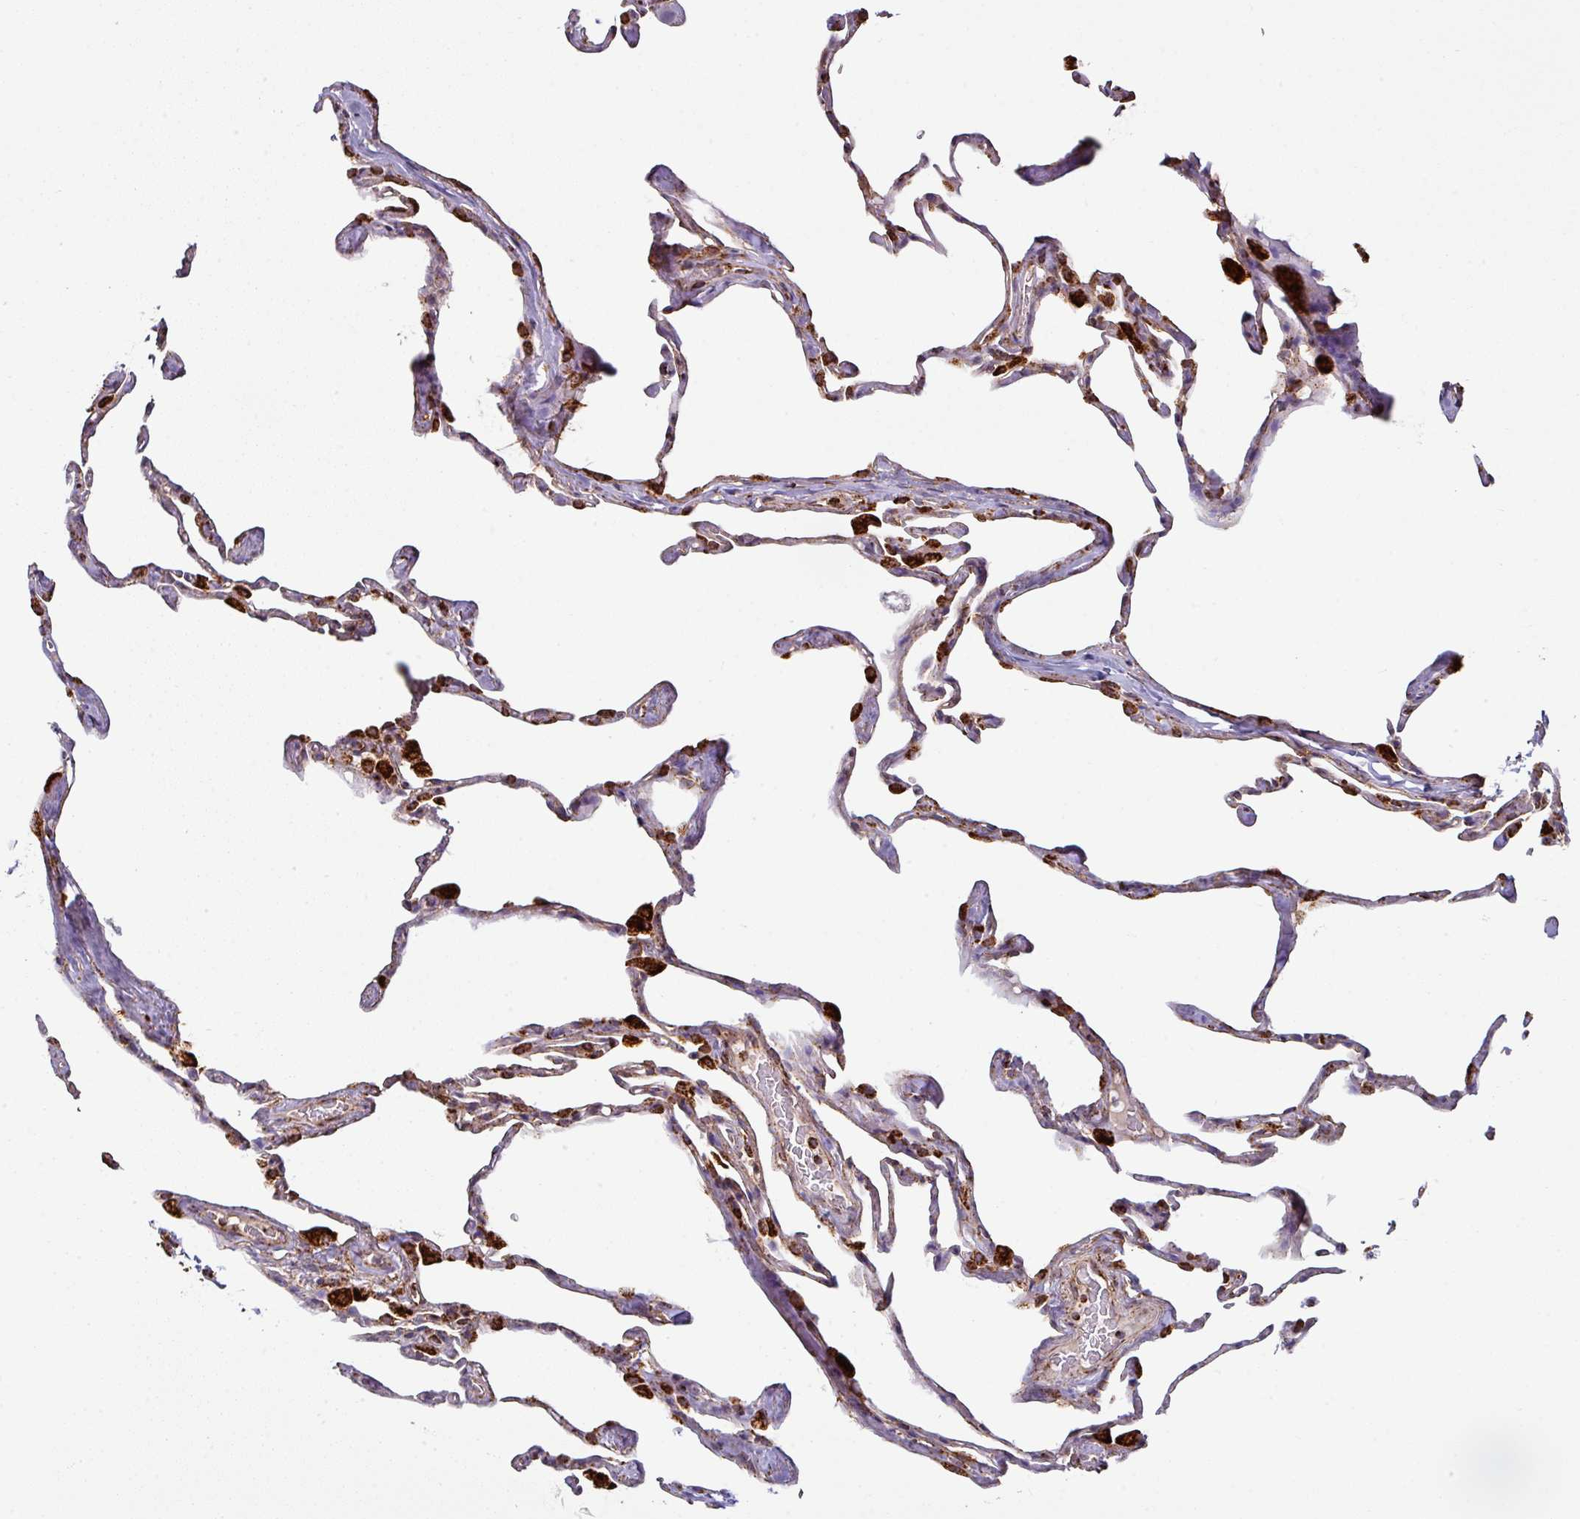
{"staining": {"intensity": "strong", "quantity": "25%-75%", "location": "cytoplasmic/membranous"}, "tissue": "lung", "cell_type": "Alveolar cells", "image_type": "normal", "snomed": [{"axis": "morphology", "description": "Normal tissue, NOS"}, {"axis": "topography", "description": "Lung"}], "caption": "This image shows normal lung stained with immunohistochemistry (IHC) to label a protein in brown. The cytoplasmic/membranous of alveolar cells show strong positivity for the protein. Nuclei are counter-stained blue.", "gene": "TRAP1", "patient": {"sex": "male", "age": 65}}